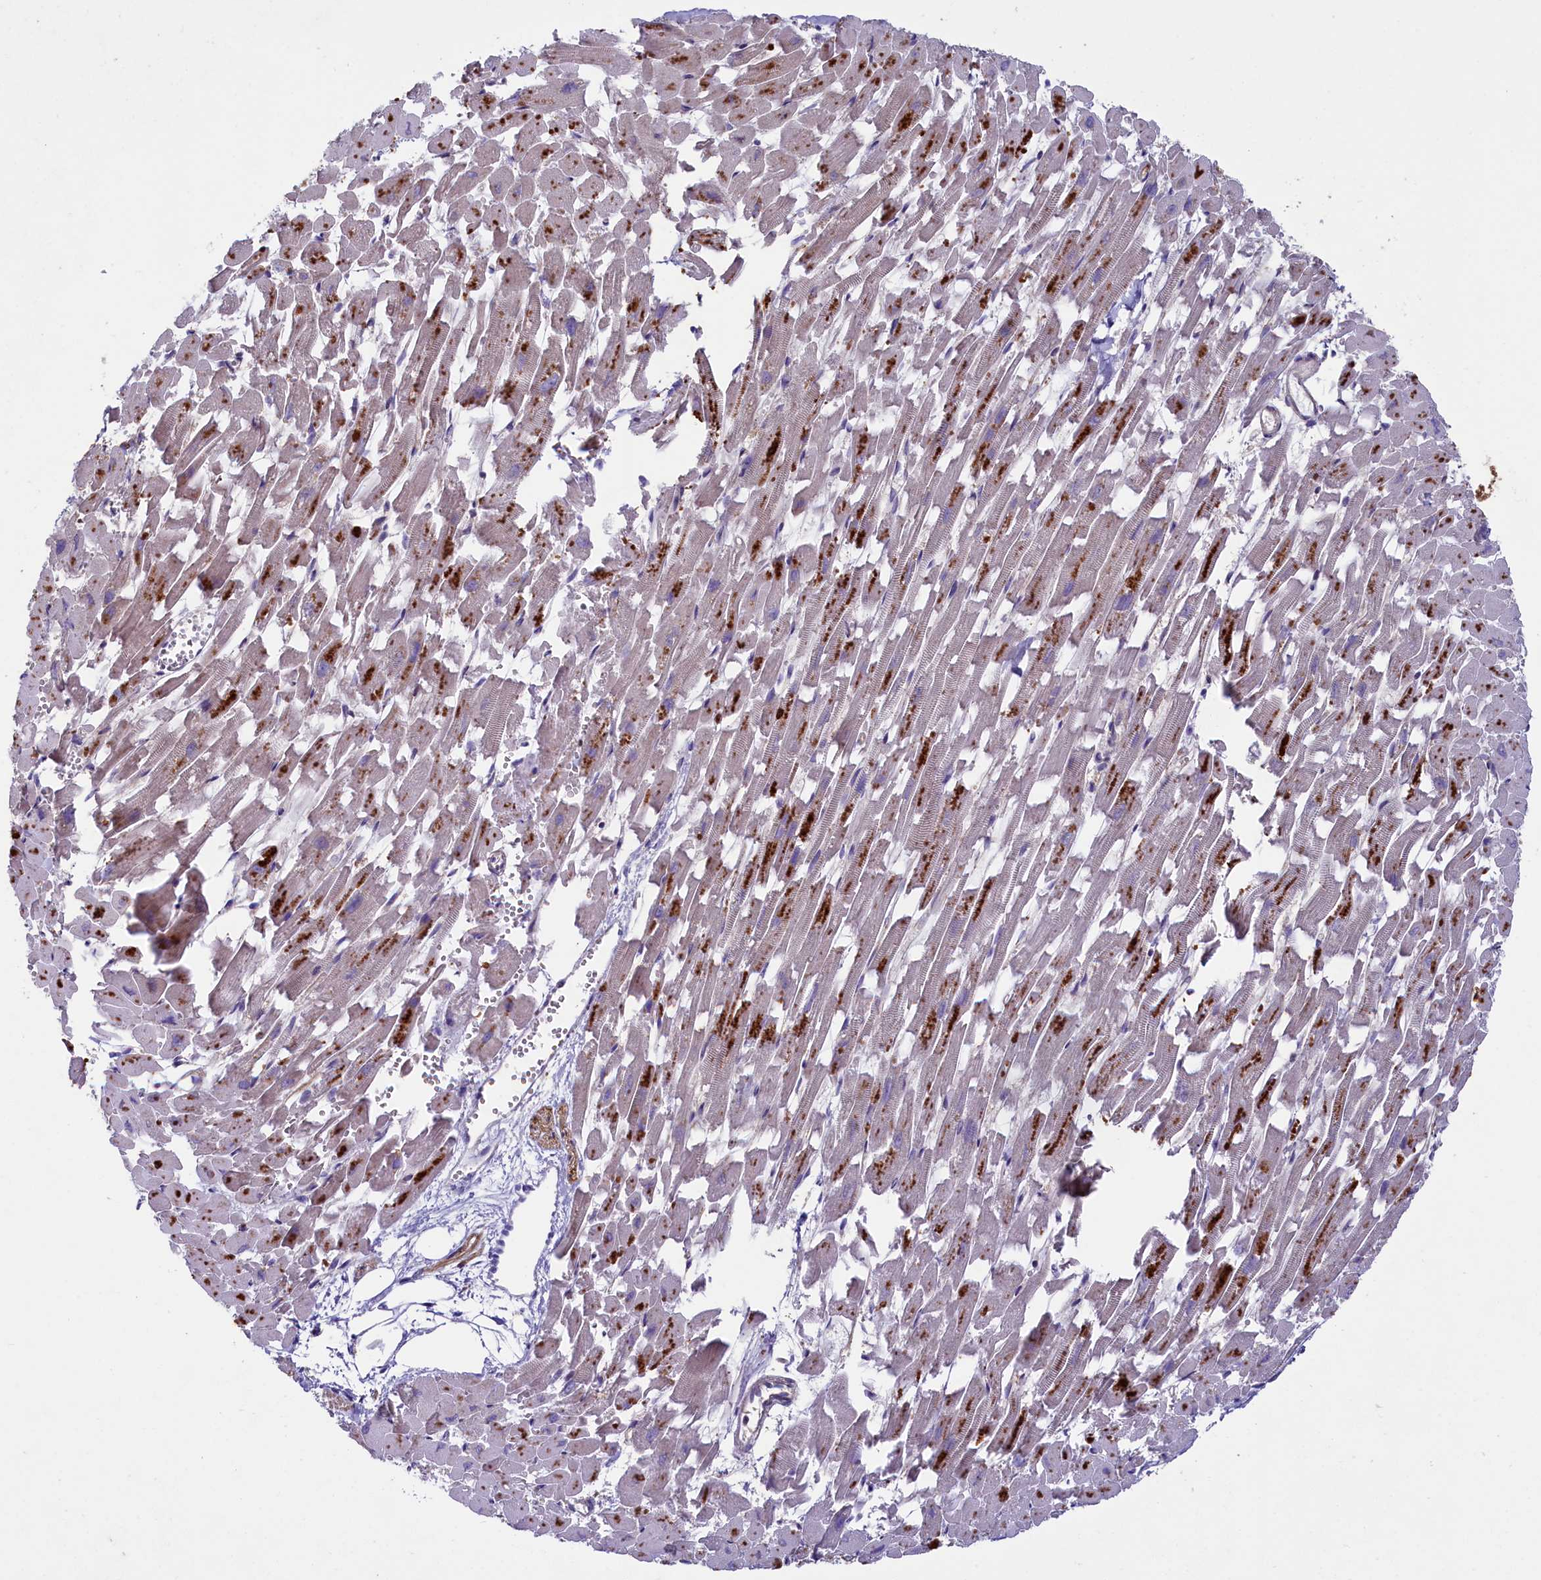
{"staining": {"intensity": "weak", "quantity": "25%-75%", "location": "cytoplasmic/membranous"}, "tissue": "heart muscle", "cell_type": "Cardiomyocytes", "image_type": "normal", "snomed": [{"axis": "morphology", "description": "Normal tissue, NOS"}, {"axis": "topography", "description": "Heart"}], "caption": "Benign heart muscle demonstrates weak cytoplasmic/membranous staining in about 25%-75% of cardiomyocytes, visualized by immunohistochemistry.", "gene": "GPR108", "patient": {"sex": "female", "age": 64}}